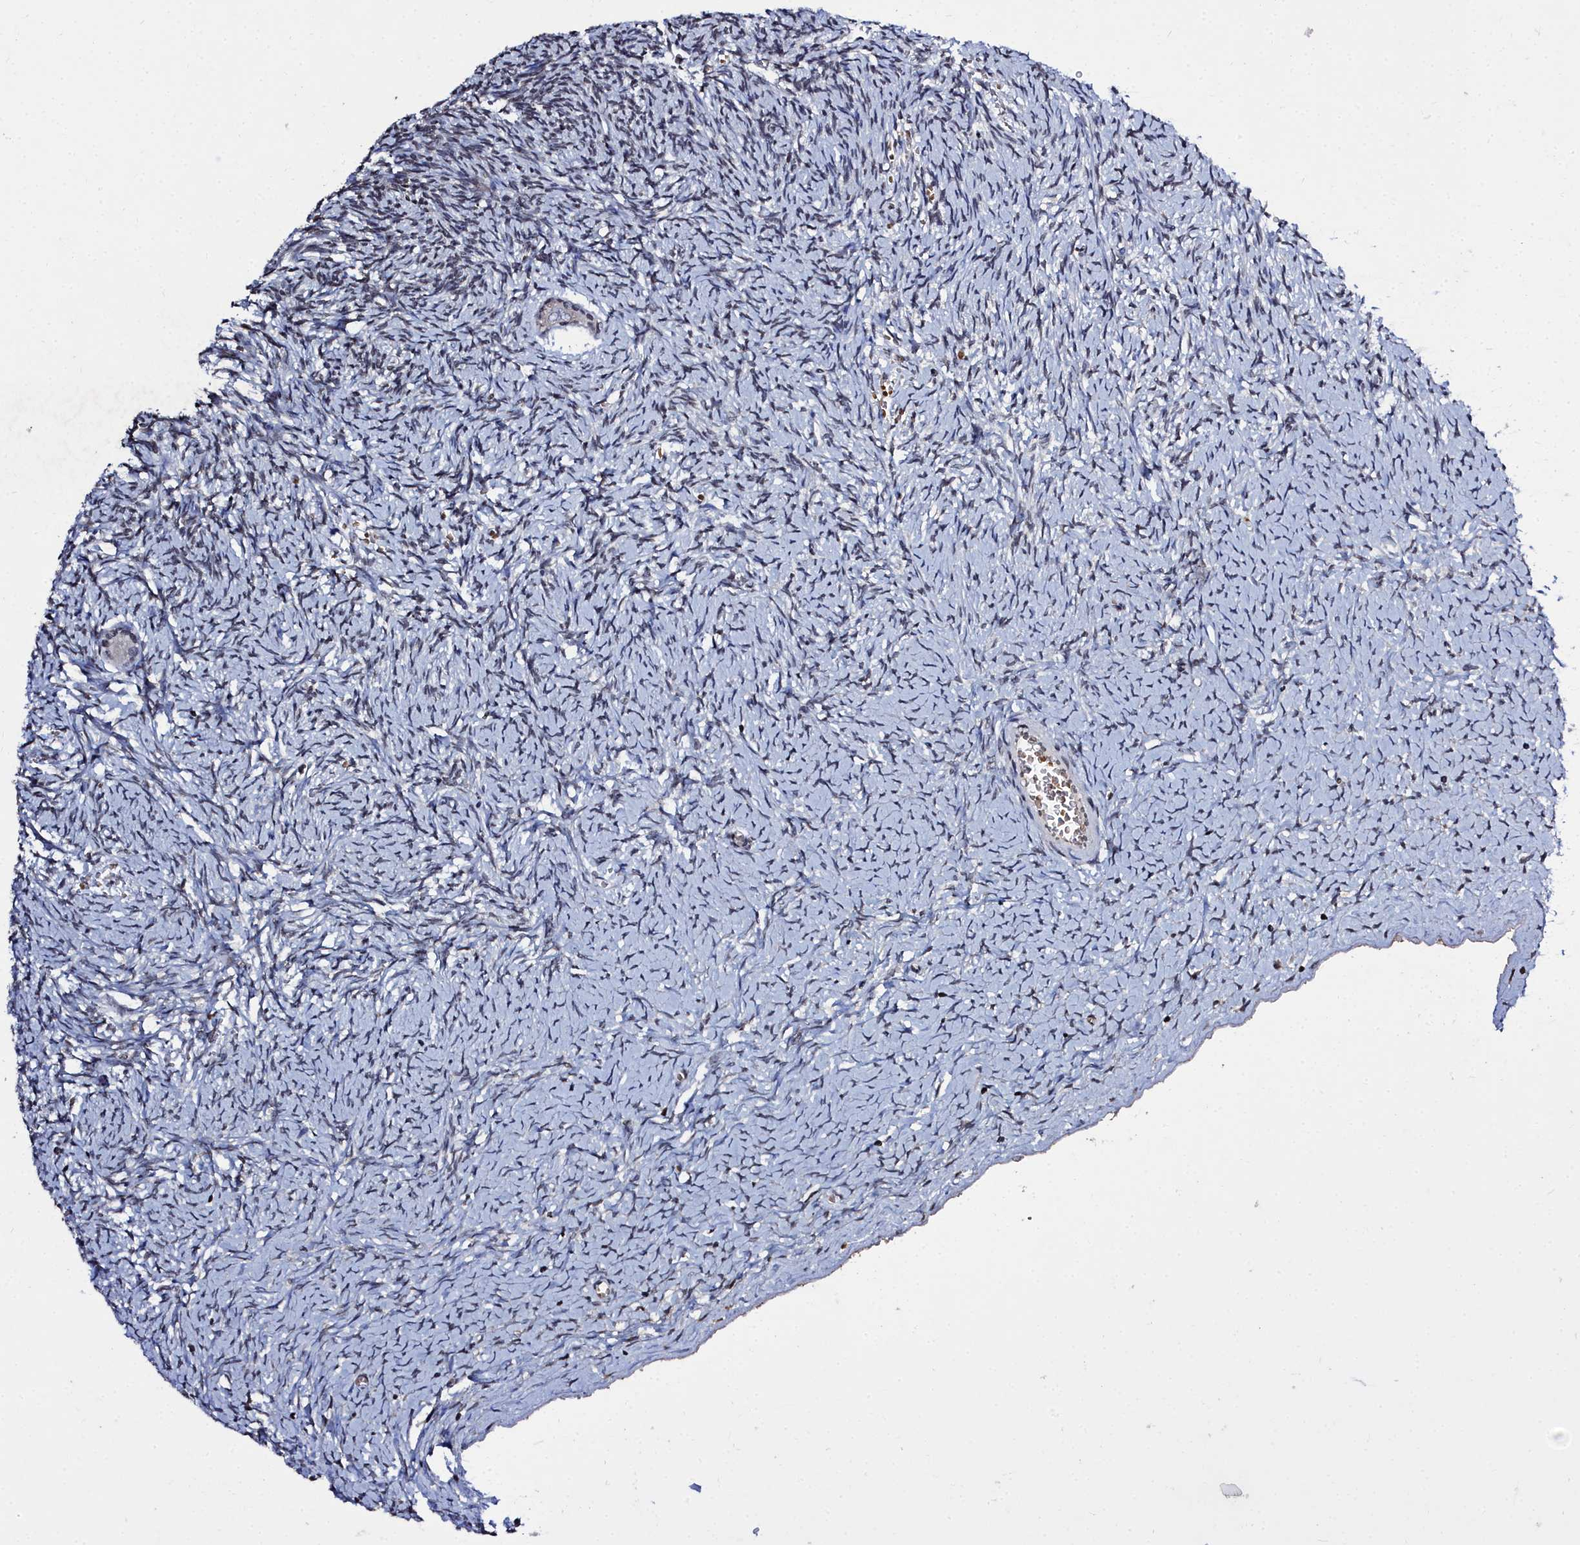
{"staining": {"intensity": "negative", "quantity": "none", "location": "none"}, "tissue": "ovary", "cell_type": "Follicle cells", "image_type": "normal", "snomed": [{"axis": "morphology", "description": "Normal tissue, NOS"}, {"axis": "topography", "description": "Ovary"}], "caption": "DAB immunohistochemical staining of normal human ovary reveals no significant staining in follicle cells. (Immunohistochemistry, brightfield microscopy, high magnification).", "gene": "FZD4", "patient": {"sex": "female", "age": 39}}